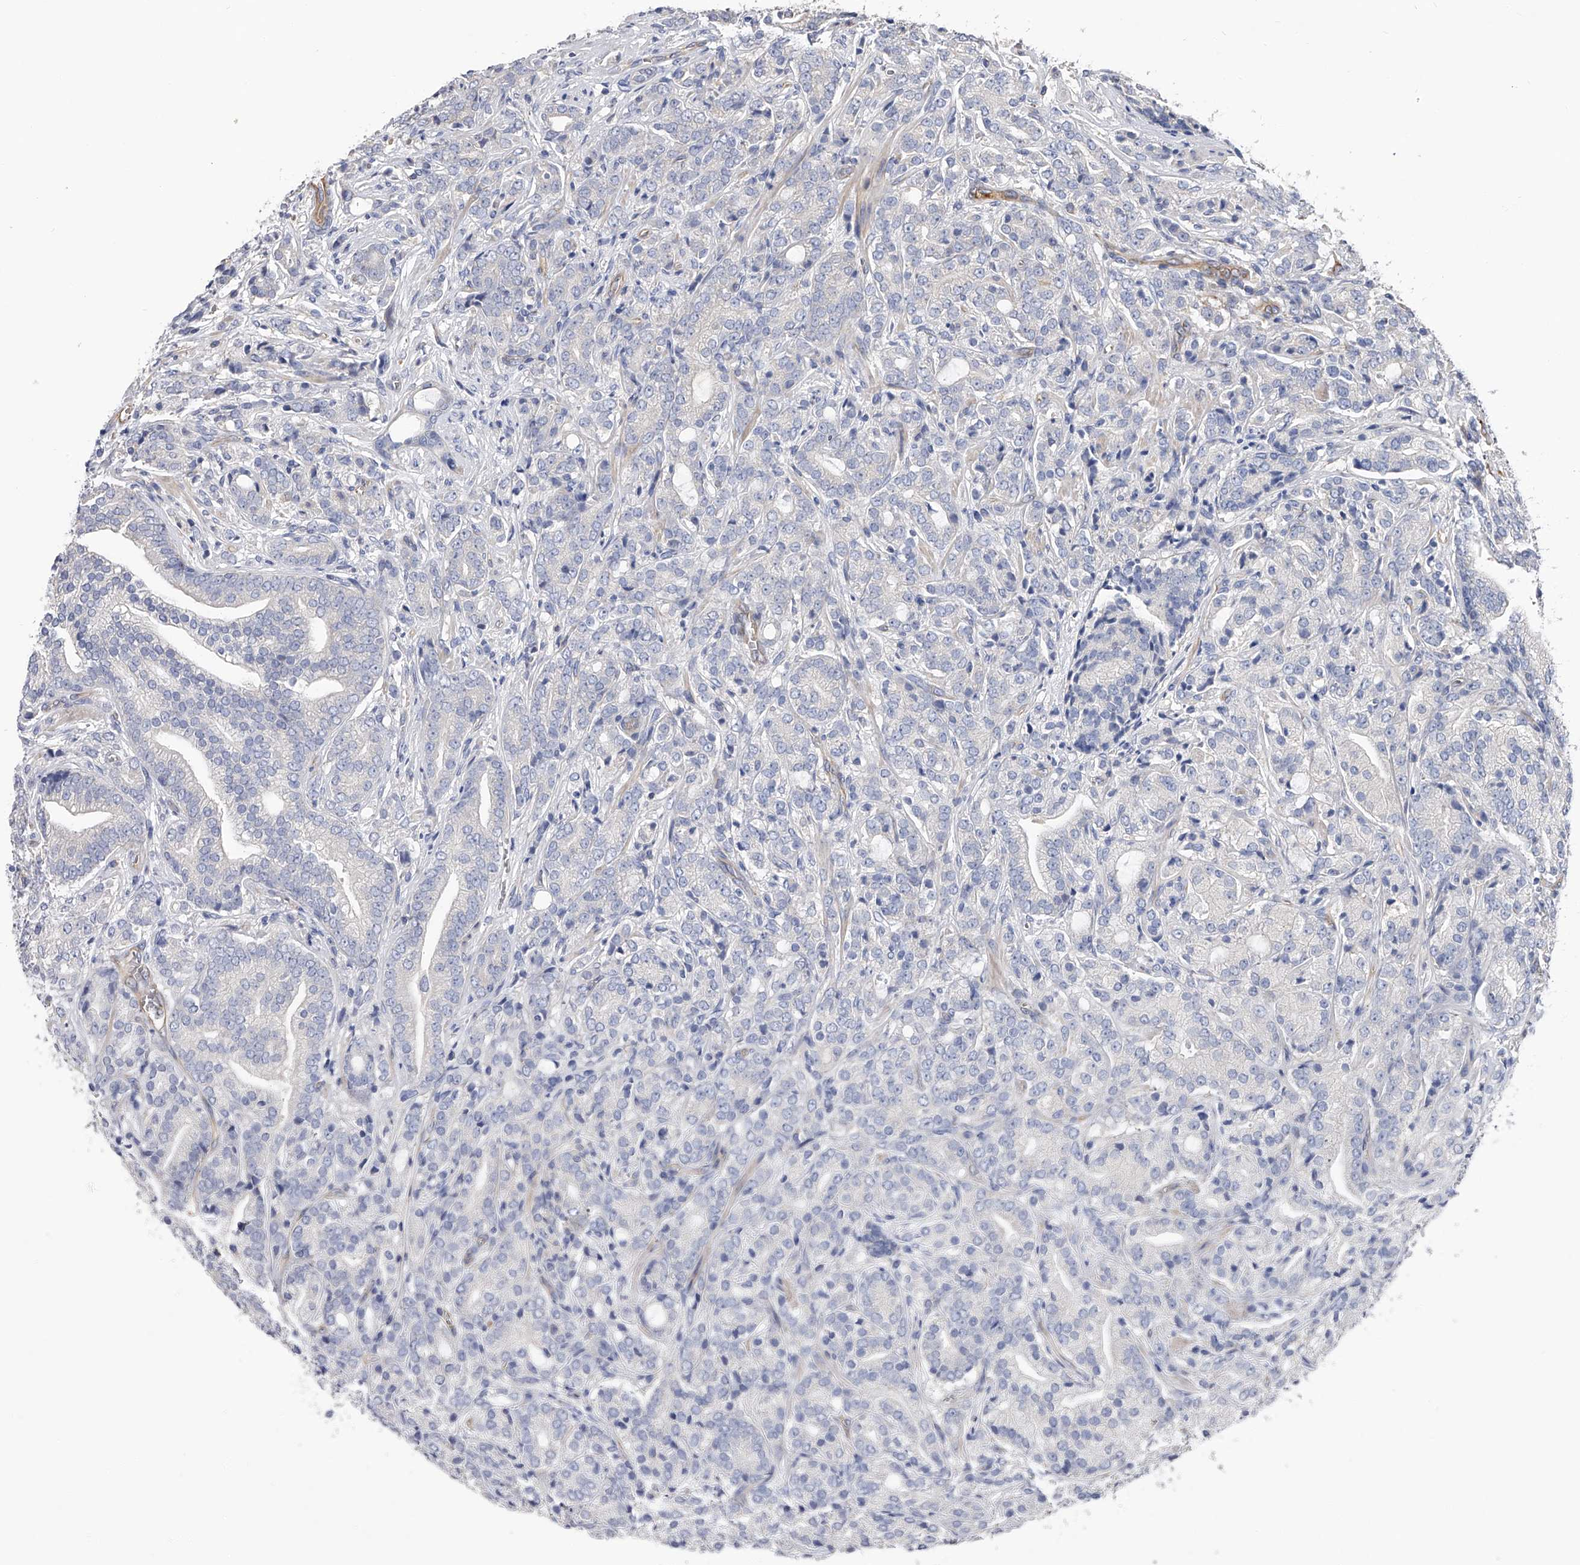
{"staining": {"intensity": "negative", "quantity": "none", "location": "none"}, "tissue": "prostate cancer", "cell_type": "Tumor cells", "image_type": "cancer", "snomed": [{"axis": "morphology", "description": "Adenocarcinoma, High grade"}, {"axis": "topography", "description": "Prostate"}], "caption": "Immunohistochemistry photomicrograph of high-grade adenocarcinoma (prostate) stained for a protein (brown), which demonstrates no positivity in tumor cells.", "gene": "RWDD2A", "patient": {"sex": "male", "age": 57}}